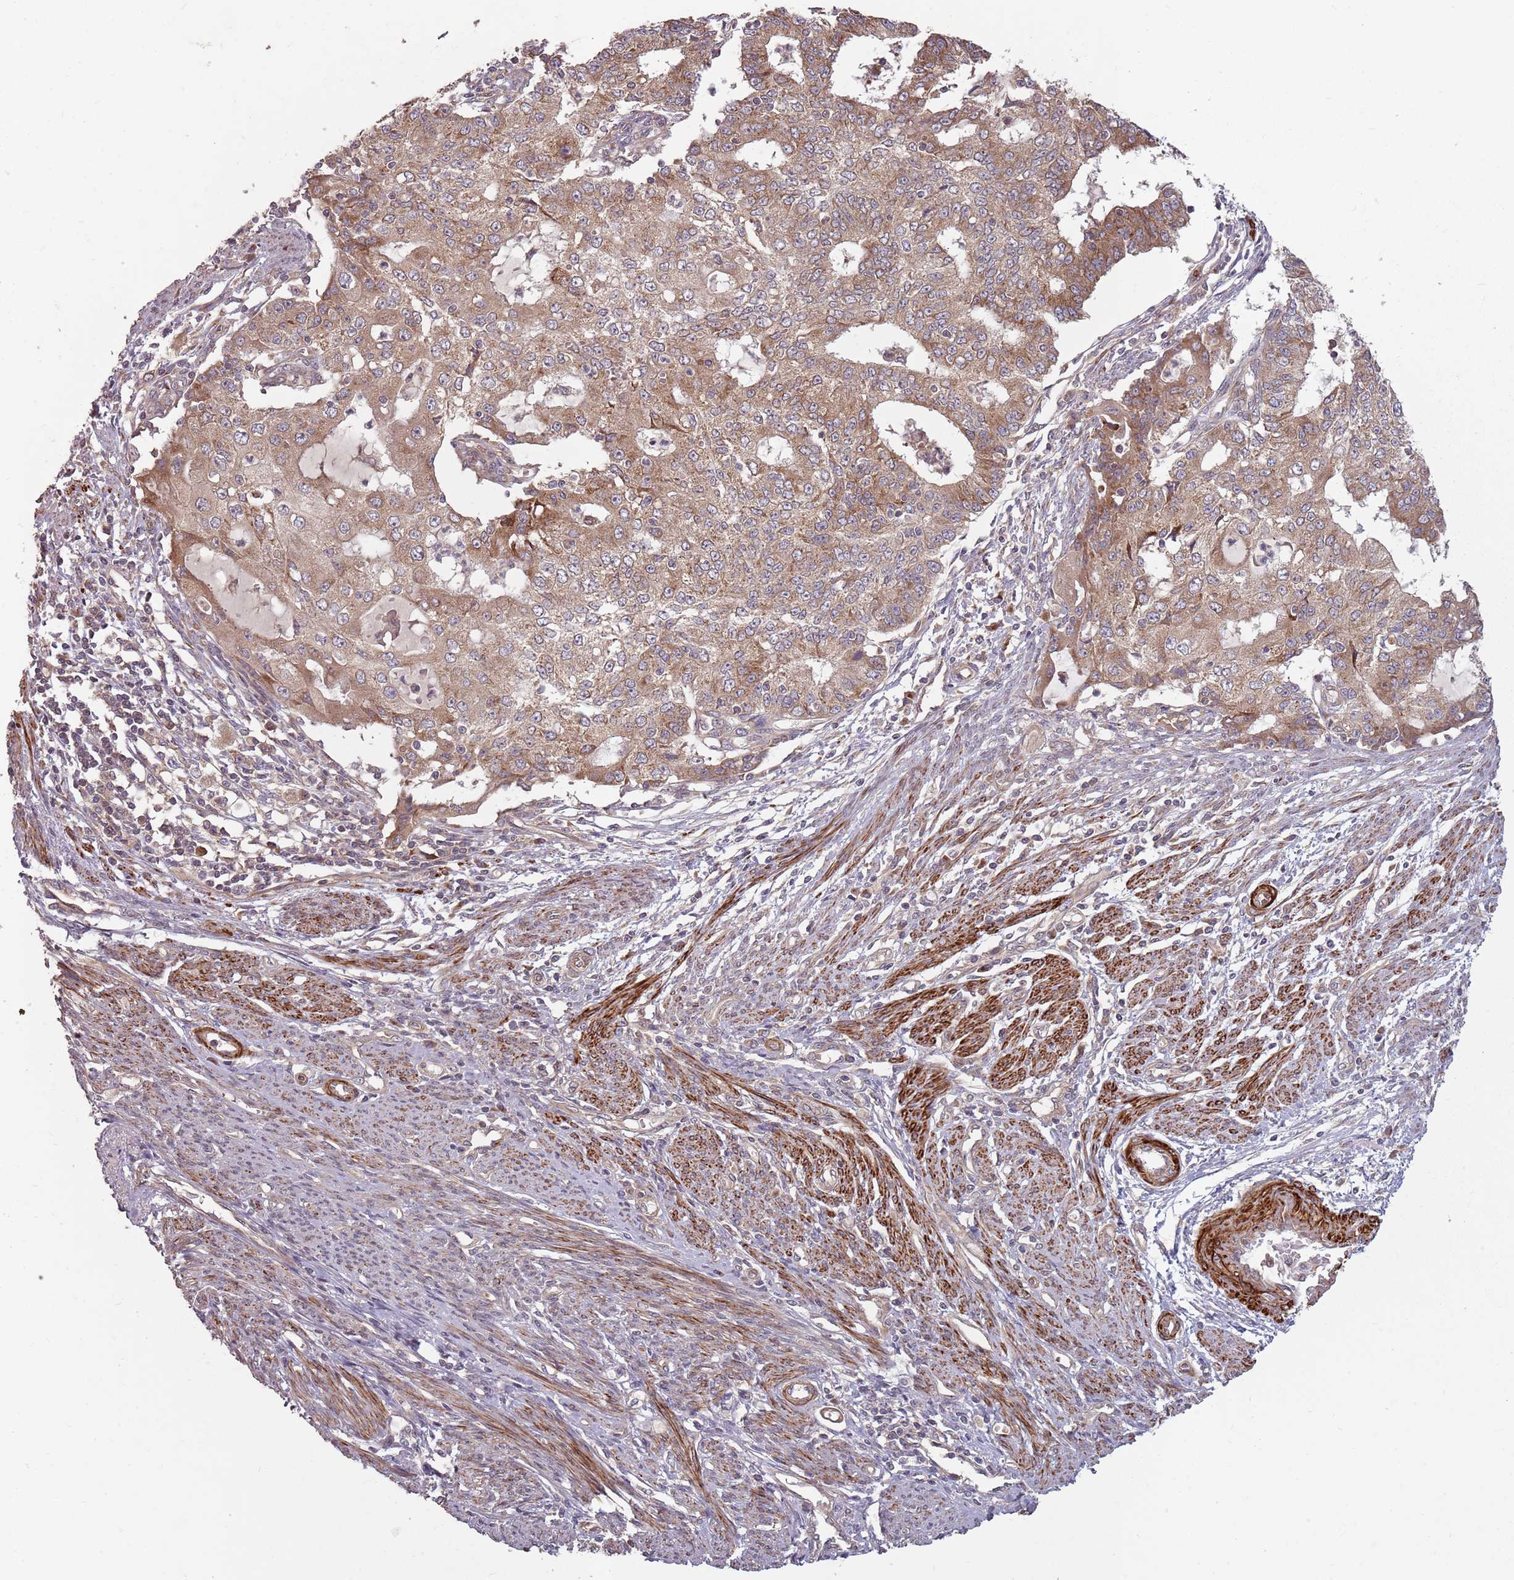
{"staining": {"intensity": "weak", "quantity": ">75%", "location": "cytoplasmic/membranous"}, "tissue": "endometrial cancer", "cell_type": "Tumor cells", "image_type": "cancer", "snomed": [{"axis": "morphology", "description": "Adenocarcinoma, NOS"}, {"axis": "topography", "description": "Endometrium"}], "caption": "Endometrial adenocarcinoma stained with a protein marker shows weak staining in tumor cells.", "gene": "PLD6", "patient": {"sex": "female", "age": 56}}